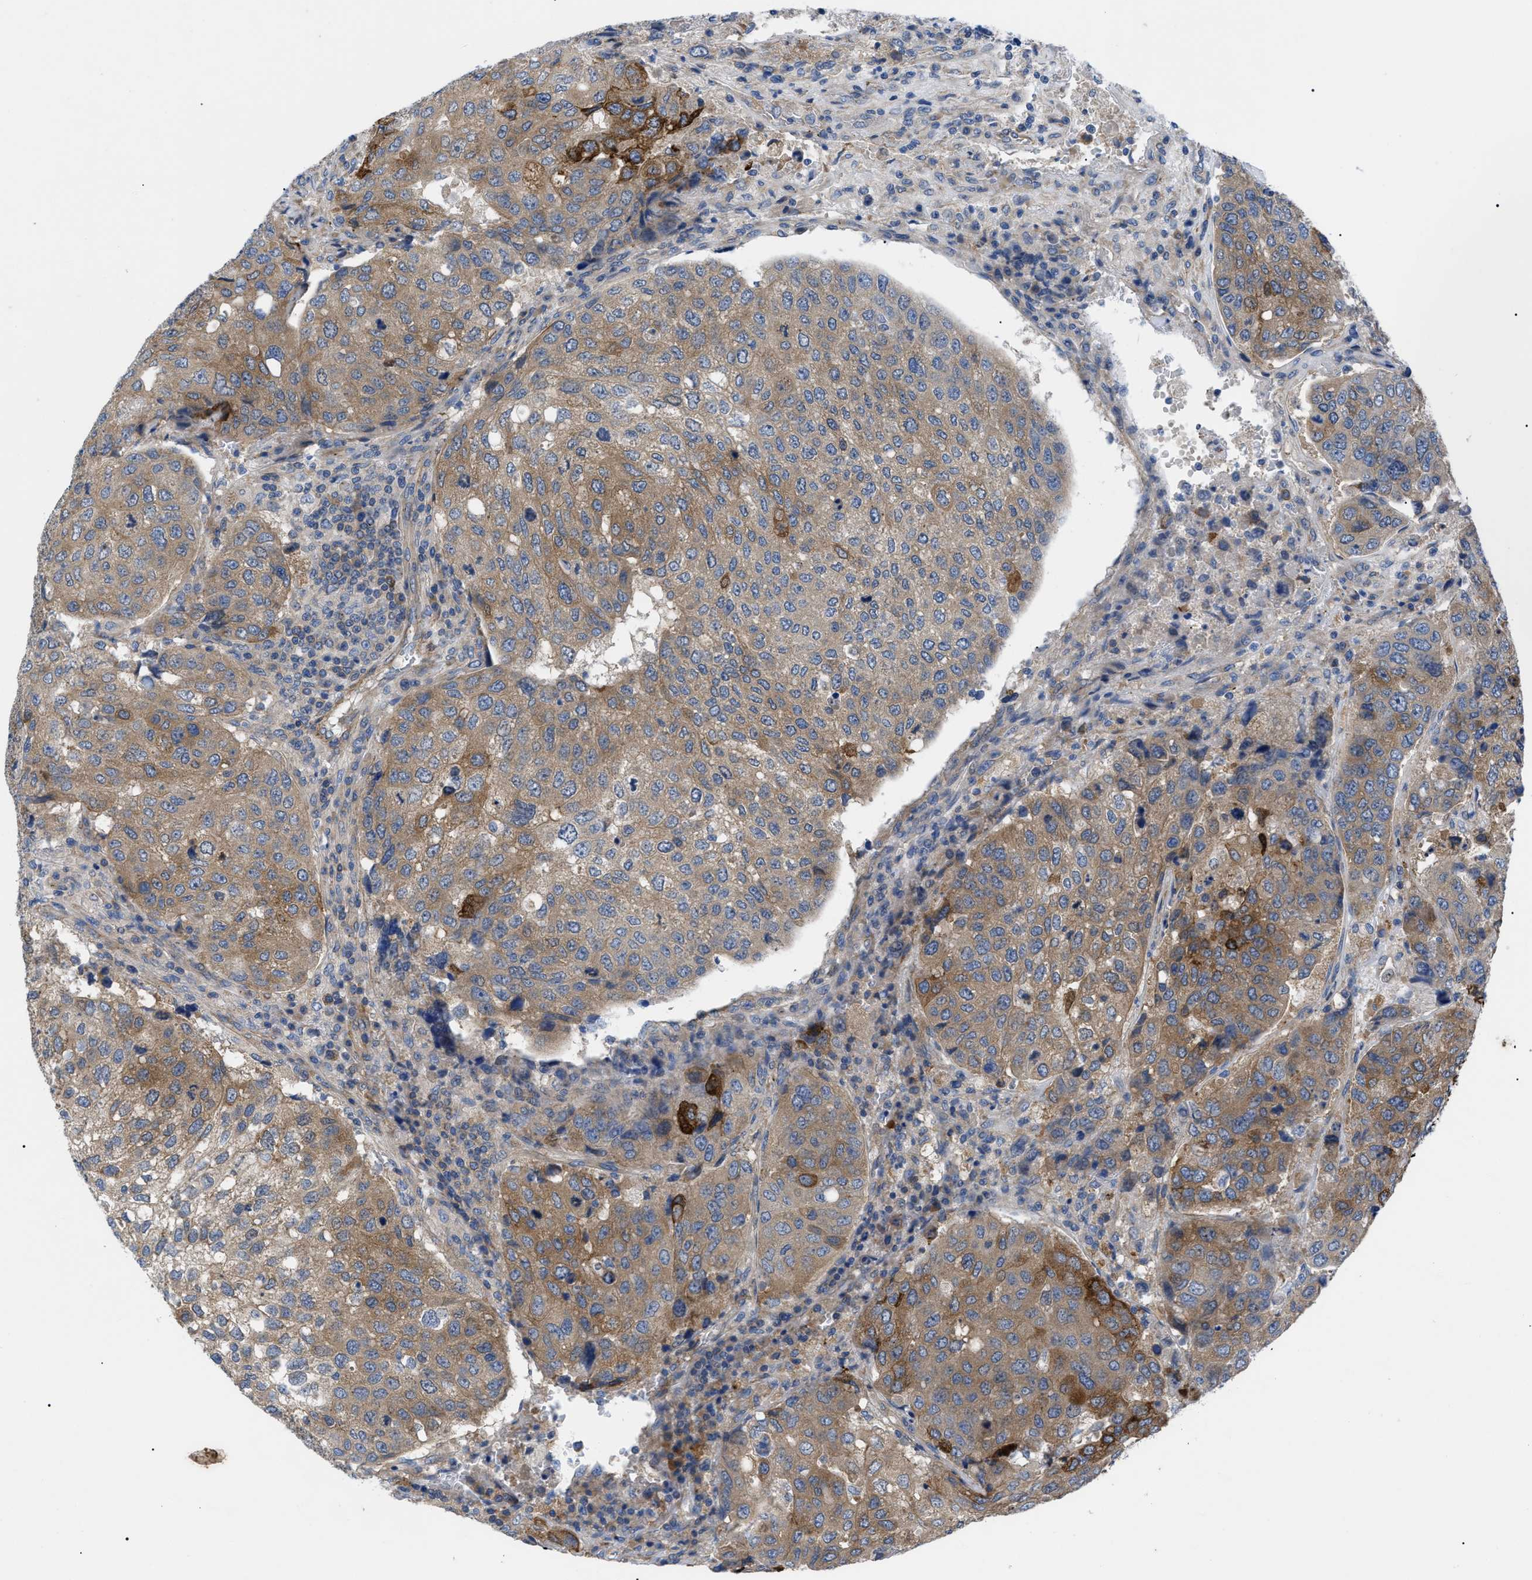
{"staining": {"intensity": "moderate", "quantity": ">75%", "location": "cytoplasmic/membranous"}, "tissue": "urothelial cancer", "cell_type": "Tumor cells", "image_type": "cancer", "snomed": [{"axis": "morphology", "description": "Urothelial carcinoma, High grade"}, {"axis": "topography", "description": "Lymph node"}, {"axis": "topography", "description": "Urinary bladder"}], "caption": "High-grade urothelial carcinoma was stained to show a protein in brown. There is medium levels of moderate cytoplasmic/membranous staining in approximately >75% of tumor cells.", "gene": "HSPB8", "patient": {"sex": "male", "age": 51}}